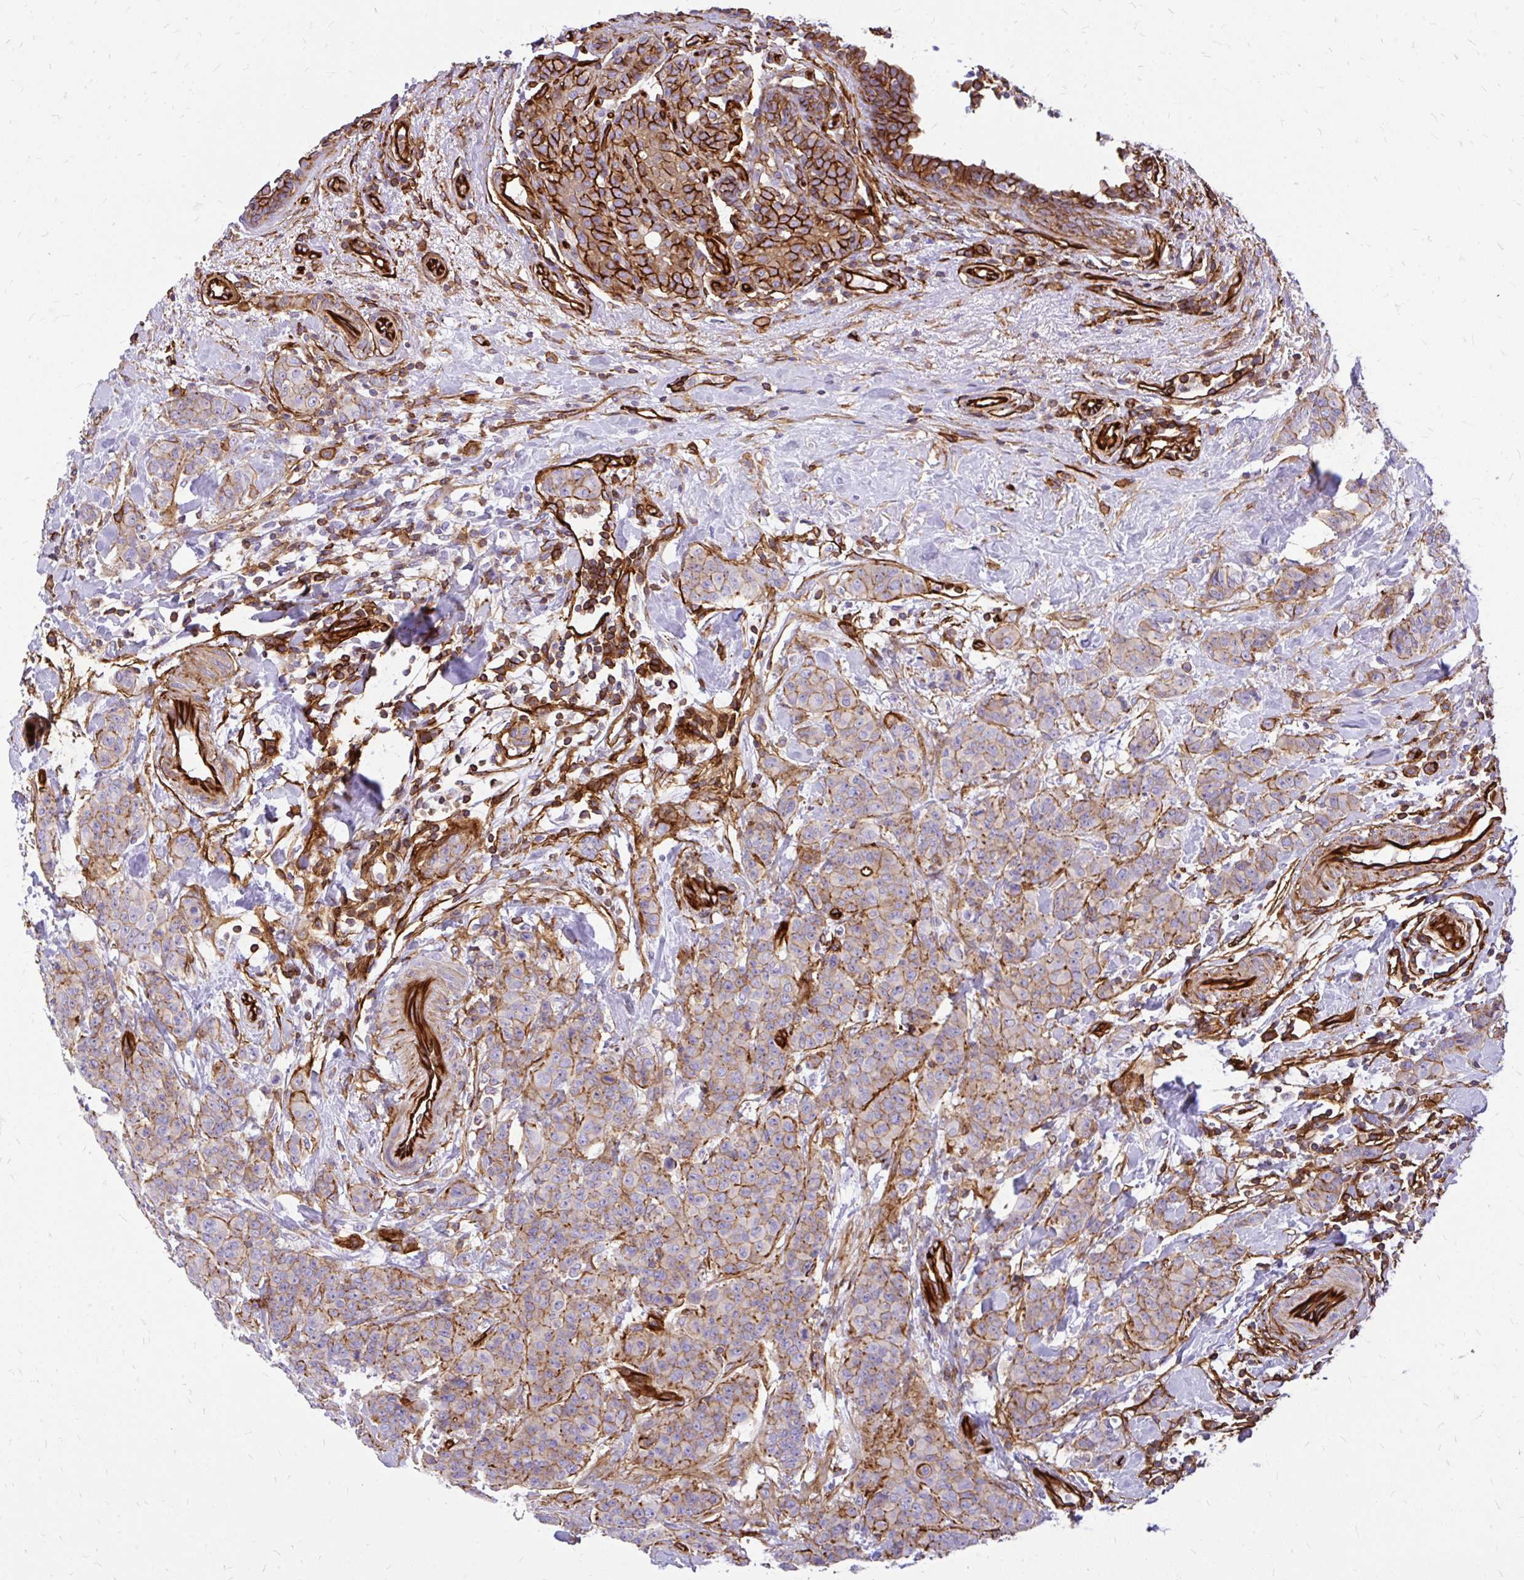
{"staining": {"intensity": "moderate", "quantity": ">75%", "location": "cytoplasmic/membranous"}, "tissue": "breast cancer", "cell_type": "Tumor cells", "image_type": "cancer", "snomed": [{"axis": "morphology", "description": "Duct carcinoma"}, {"axis": "topography", "description": "Breast"}], "caption": "Infiltrating ductal carcinoma (breast) stained for a protein demonstrates moderate cytoplasmic/membranous positivity in tumor cells.", "gene": "MAP1LC3B", "patient": {"sex": "female", "age": 40}}